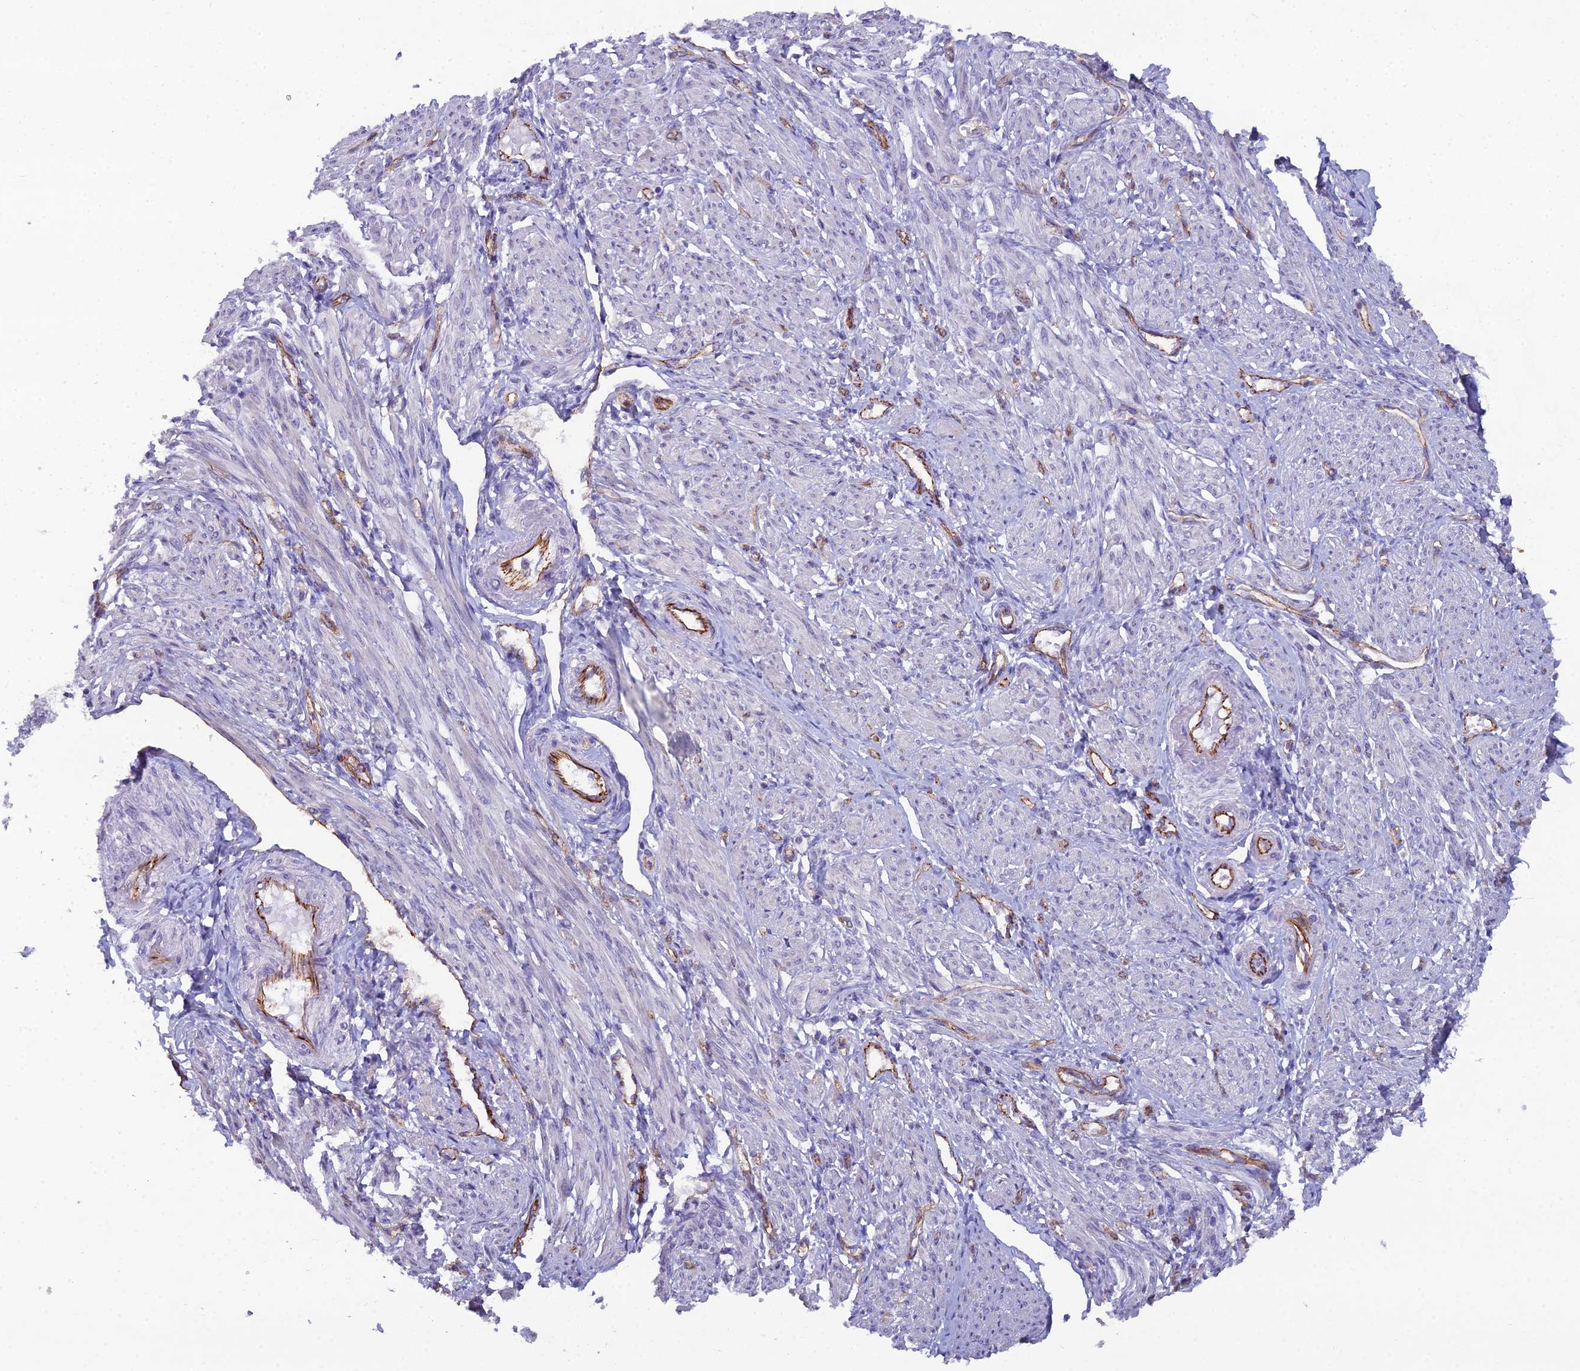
{"staining": {"intensity": "negative", "quantity": "none", "location": "none"}, "tissue": "smooth muscle", "cell_type": "Smooth muscle cells", "image_type": "normal", "snomed": [{"axis": "morphology", "description": "Normal tissue, NOS"}, {"axis": "topography", "description": "Smooth muscle"}], "caption": "There is no significant staining in smooth muscle cells of smooth muscle. The staining was performed using DAB (3,3'-diaminobenzidine) to visualize the protein expression in brown, while the nuclei were stained in blue with hematoxylin (Magnification: 20x).", "gene": "CFAP47", "patient": {"sex": "female", "age": 39}}